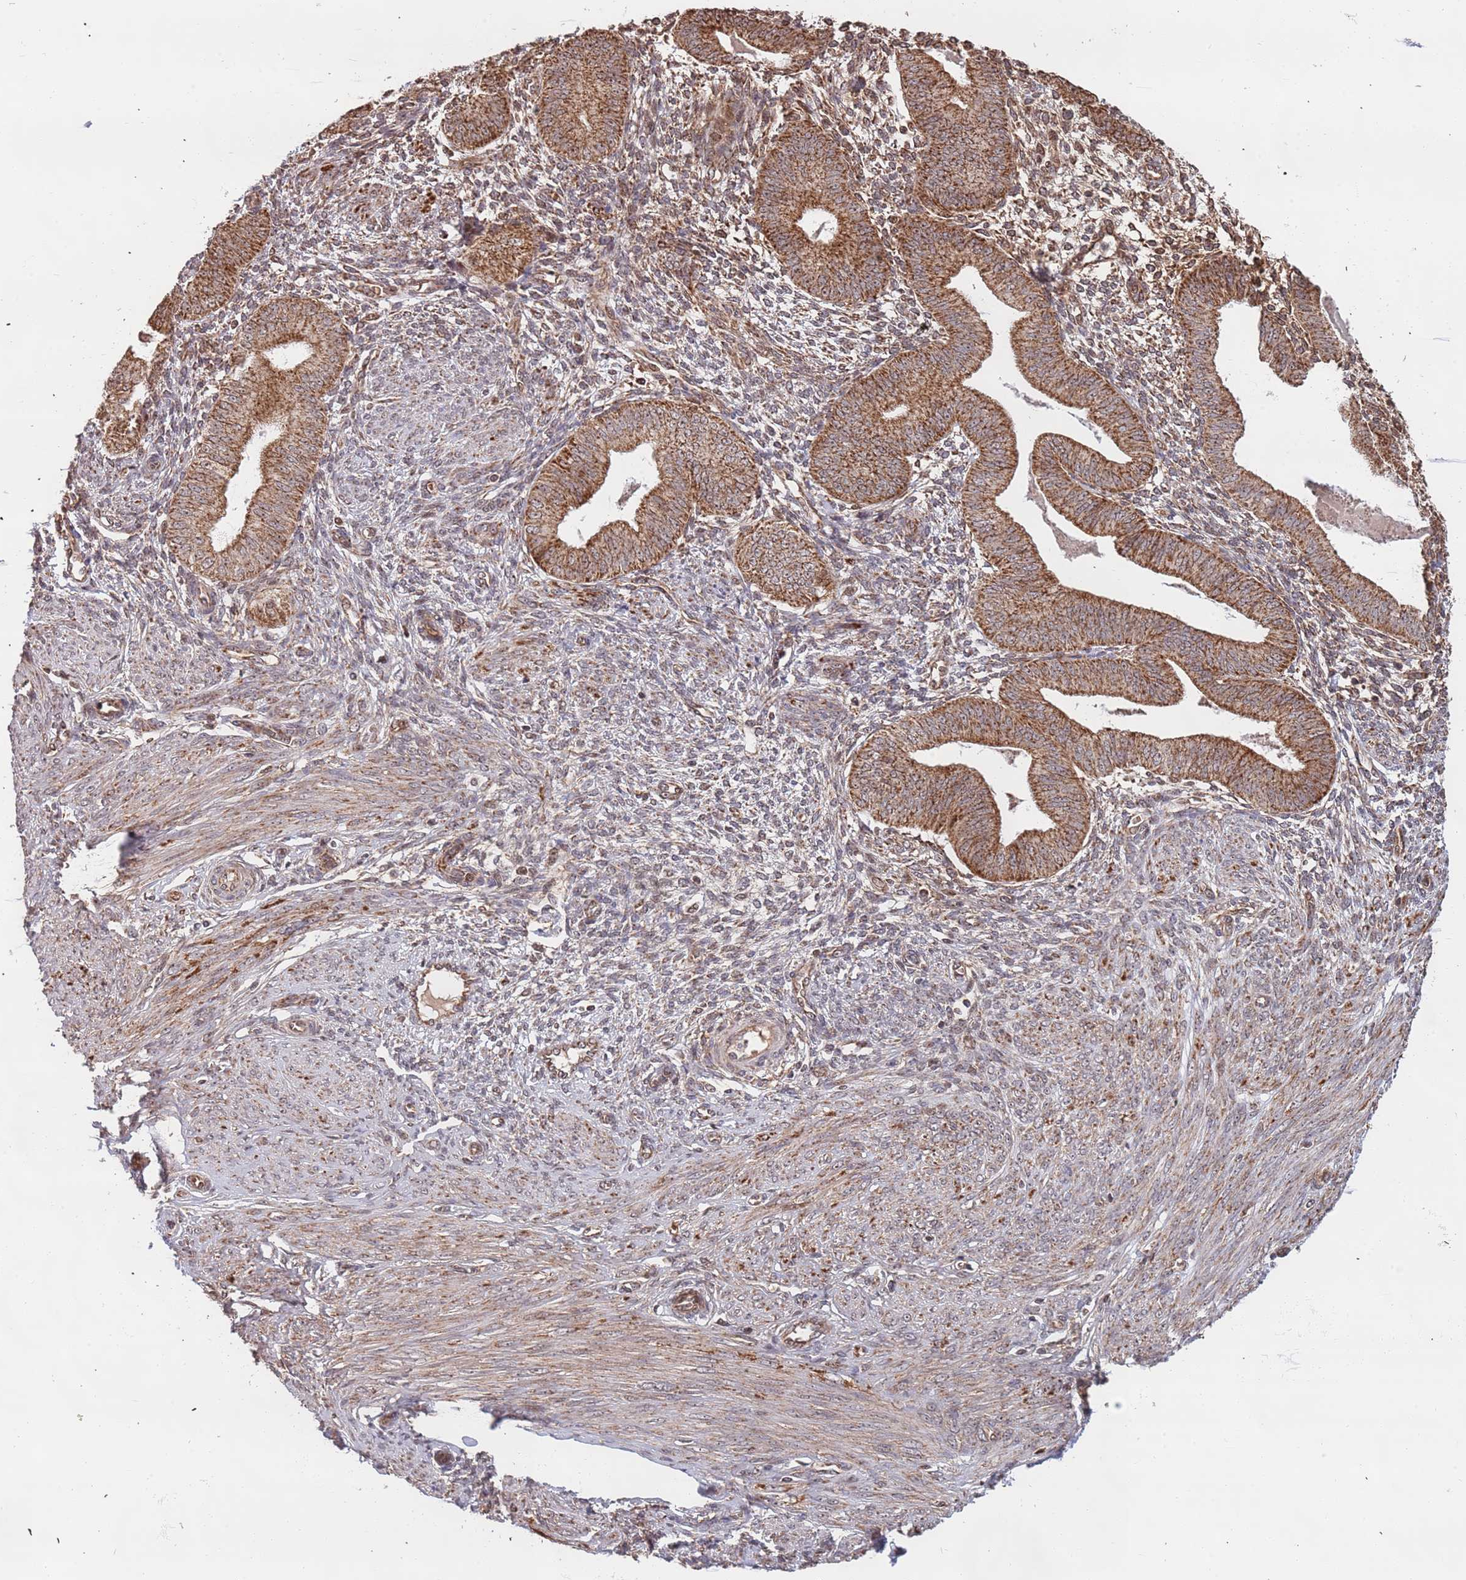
{"staining": {"intensity": "moderate", "quantity": ">75%", "location": "cytoplasmic/membranous,nuclear"}, "tissue": "endometrium", "cell_type": "Cells in endometrial stroma", "image_type": "normal", "snomed": [{"axis": "morphology", "description": "Normal tissue, NOS"}, {"axis": "topography", "description": "Endometrium"}], "caption": "Moderate cytoplasmic/membranous,nuclear protein positivity is identified in about >75% of cells in endometrial stroma in endometrium. (DAB (3,3'-diaminobenzidine) IHC with brightfield microscopy, high magnification).", "gene": "DCHS1", "patient": {"sex": "female", "age": 49}}